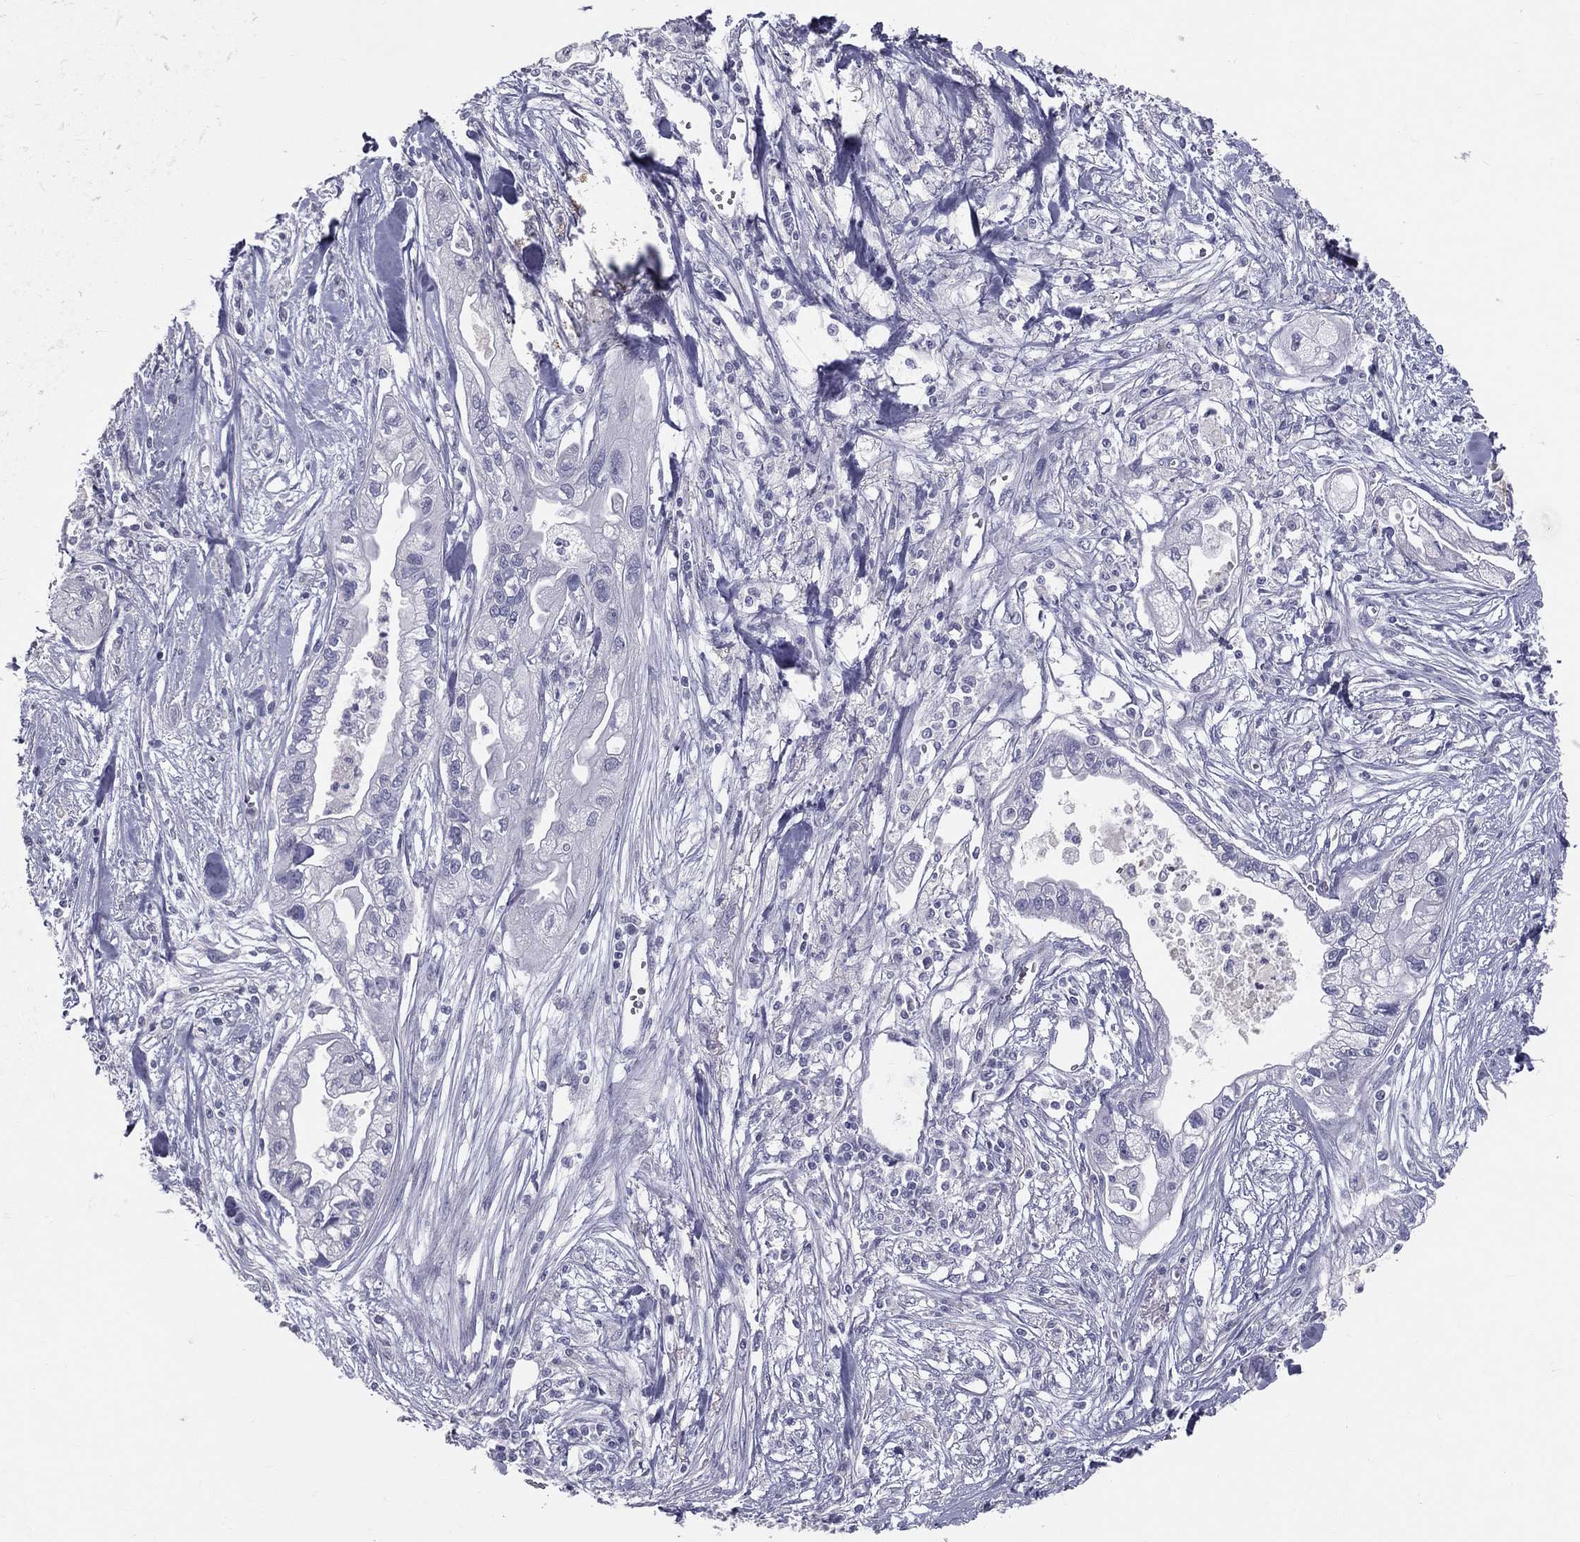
{"staining": {"intensity": "negative", "quantity": "none", "location": "none"}, "tissue": "pancreatic cancer", "cell_type": "Tumor cells", "image_type": "cancer", "snomed": [{"axis": "morphology", "description": "Adenocarcinoma, NOS"}, {"axis": "topography", "description": "Pancreas"}], "caption": "DAB (3,3'-diaminobenzidine) immunohistochemical staining of human pancreatic cancer (adenocarcinoma) displays no significant positivity in tumor cells. (DAB immunohistochemistry, high magnification).", "gene": "TFPI2", "patient": {"sex": "male", "age": 70}}